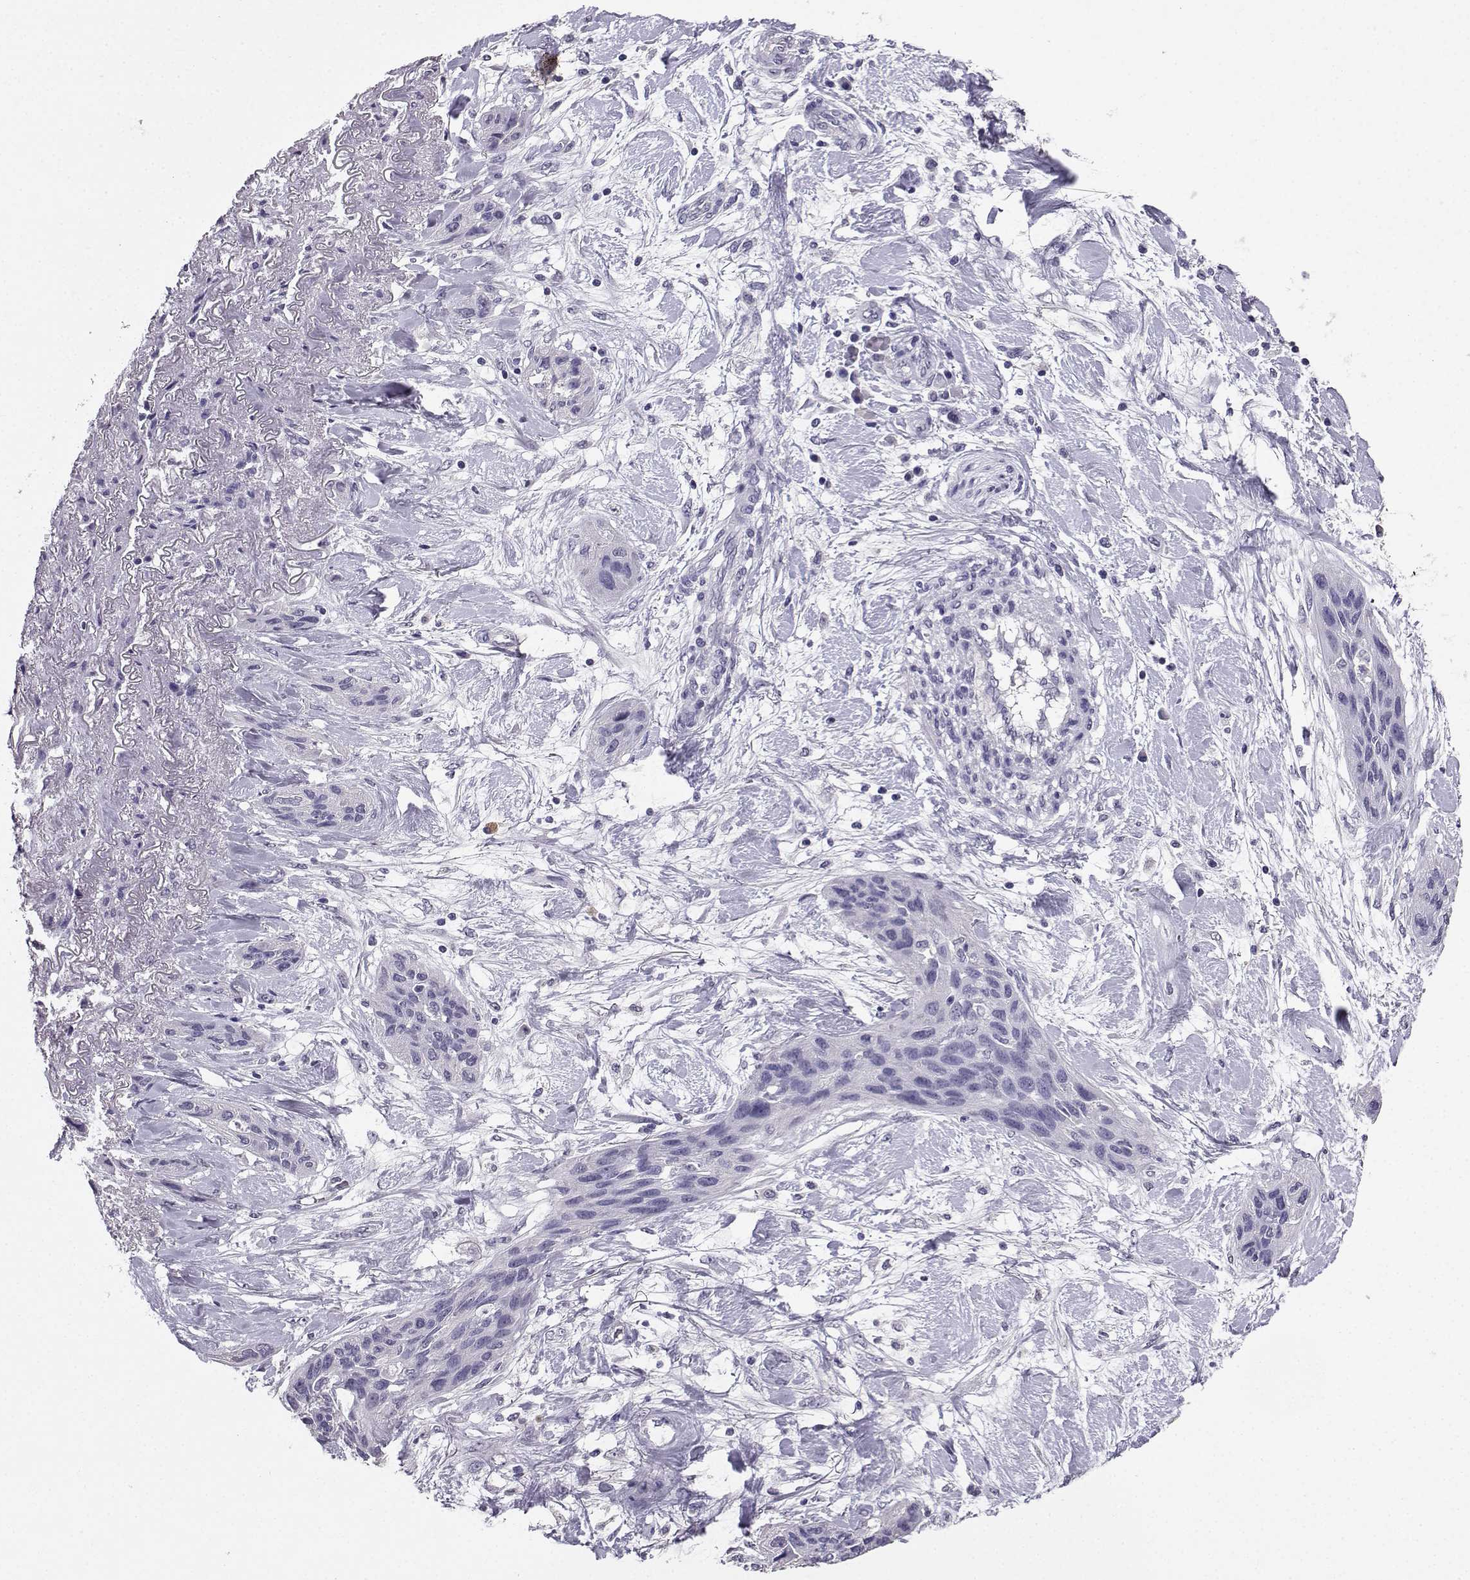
{"staining": {"intensity": "negative", "quantity": "none", "location": "none"}, "tissue": "lung cancer", "cell_type": "Tumor cells", "image_type": "cancer", "snomed": [{"axis": "morphology", "description": "Squamous cell carcinoma, NOS"}, {"axis": "topography", "description": "Lung"}], "caption": "An immunohistochemistry (IHC) micrograph of lung squamous cell carcinoma is shown. There is no staining in tumor cells of lung squamous cell carcinoma. The staining is performed using DAB brown chromogen with nuclei counter-stained in using hematoxylin.", "gene": "SPAG11B", "patient": {"sex": "female", "age": 70}}